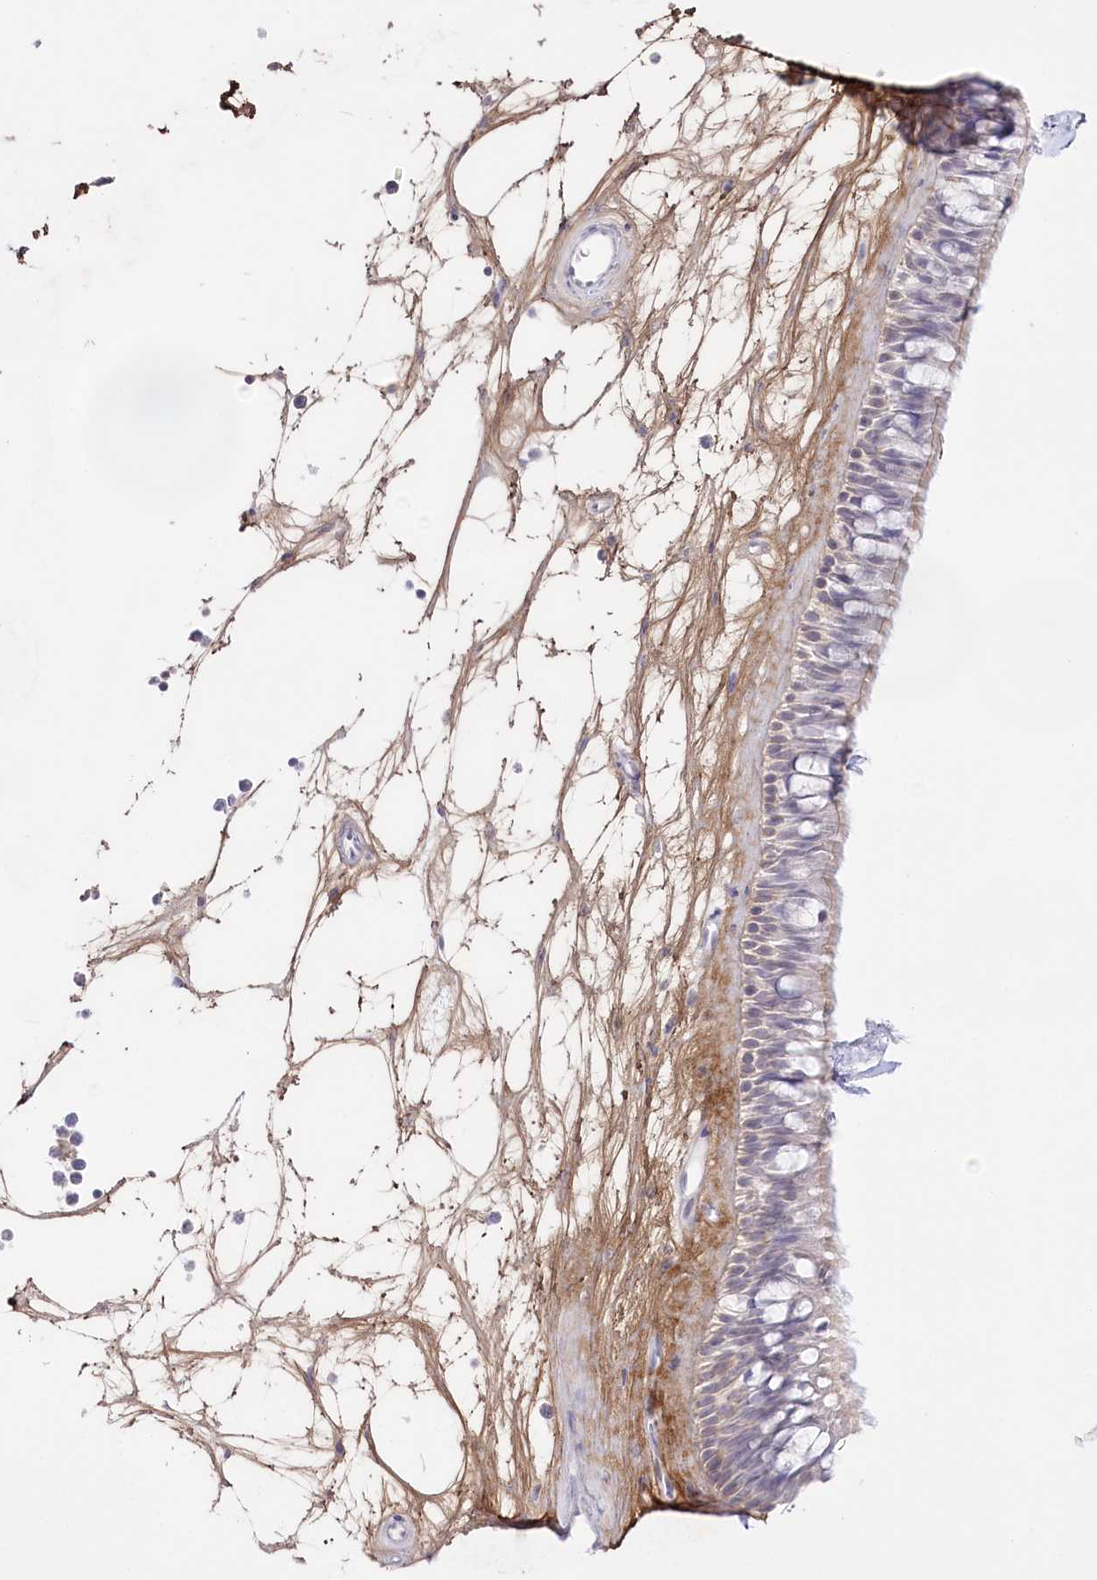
{"staining": {"intensity": "moderate", "quantity": "<25%", "location": "cytoplasmic/membranous"}, "tissue": "nasopharynx", "cell_type": "Respiratory epithelial cells", "image_type": "normal", "snomed": [{"axis": "morphology", "description": "Normal tissue, NOS"}, {"axis": "topography", "description": "Nasopharynx"}], "caption": "DAB (3,3'-diaminobenzidine) immunohistochemical staining of unremarkable nasopharynx exhibits moderate cytoplasmic/membranous protein staining in approximately <25% of respiratory epithelial cells.", "gene": "SLC39A10", "patient": {"sex": "male", "age": 64}}